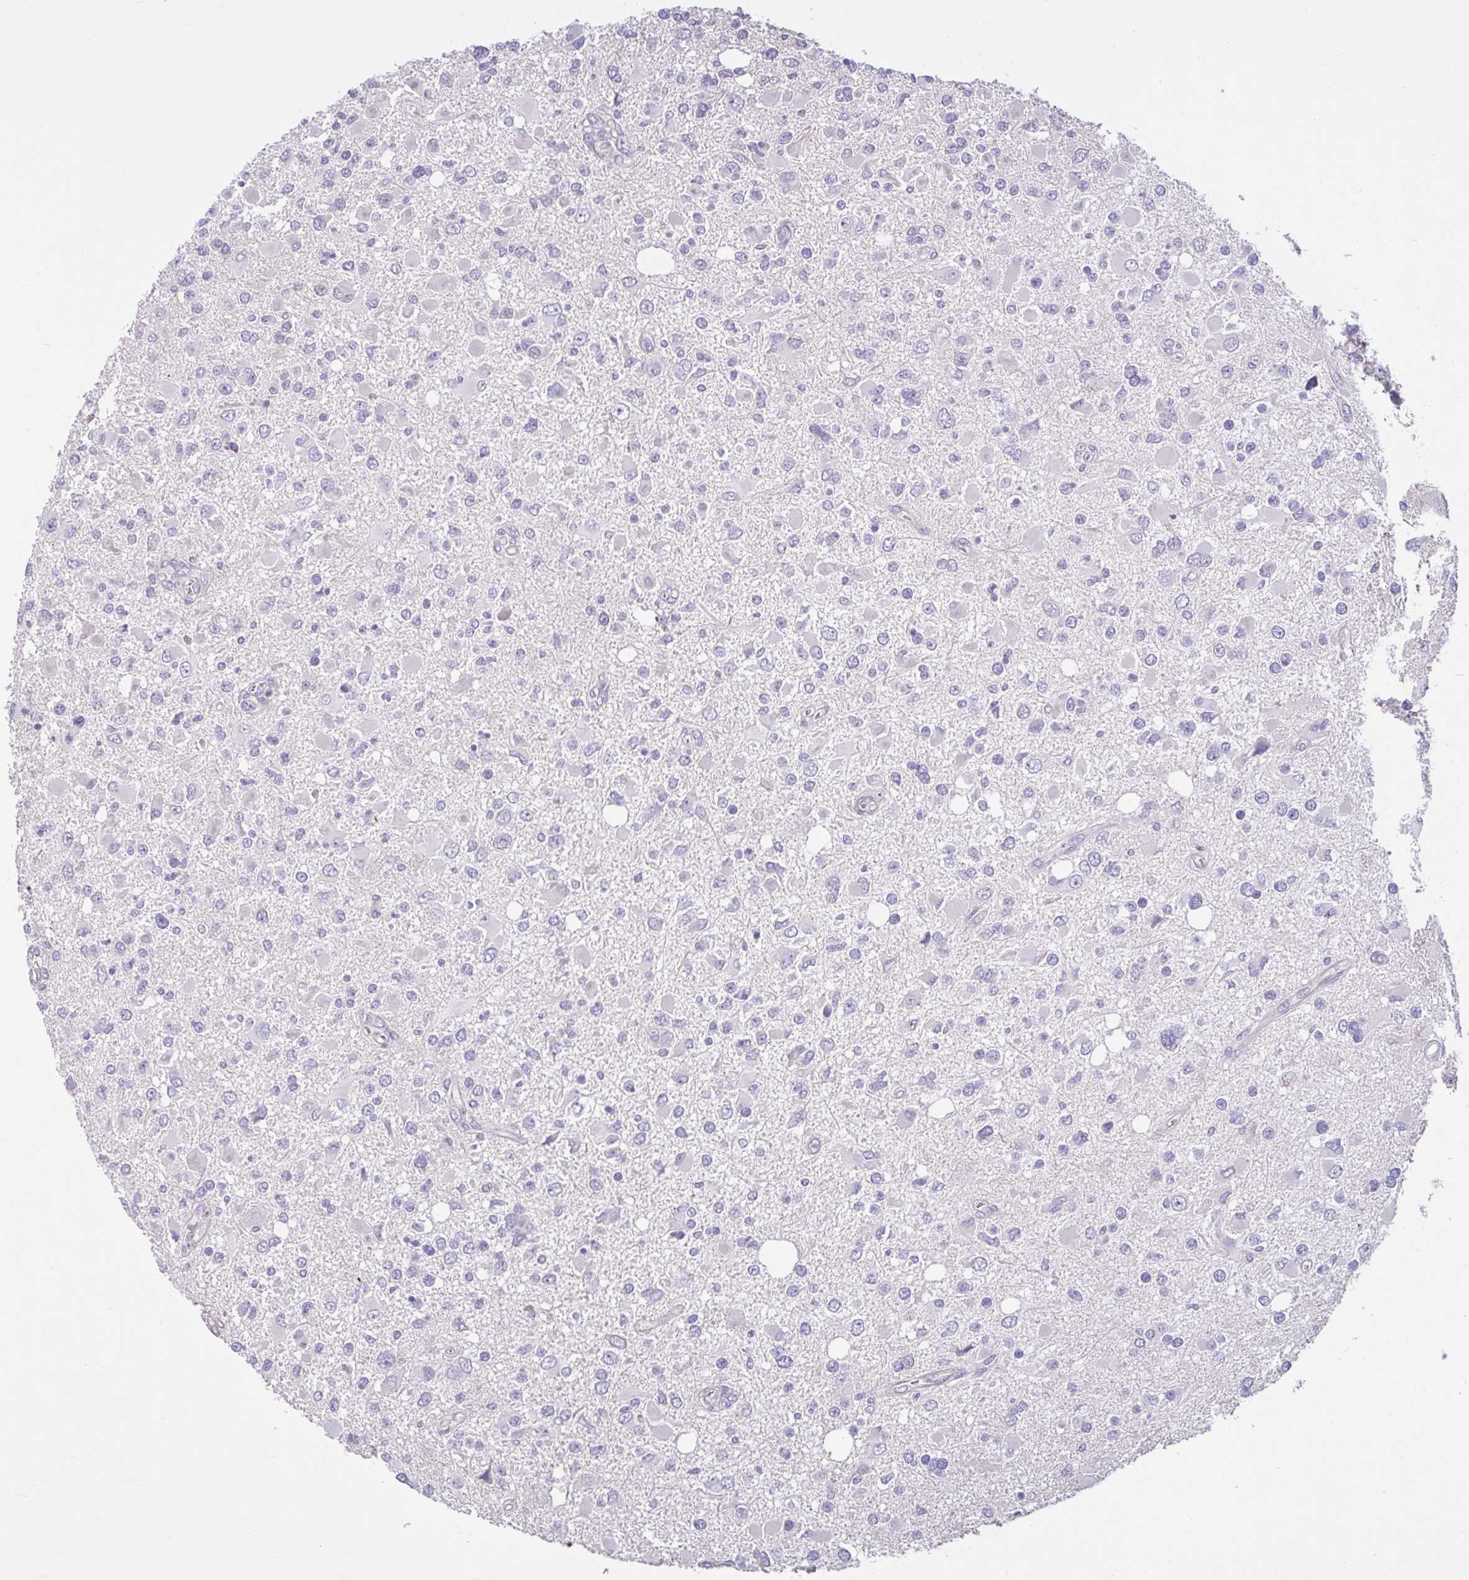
{"staining": {"intensity": "negative", "quantity": "none", "location": "none"}, "tissue": "glioma", "cell_type": "Tumor cells", "image_type": "cancer", "snomed": [{"axis": "morphology", "description": "Glioma, malignant, High grade"}, {"axis": "topography", "description": "Brain"}], "caption": "This is an IHC histopathology image of malignant glioma (high-grade). There is no positivity in tumor cells.", "gene": "CDH19", "patient": {"sex": "male", "age": 53}}